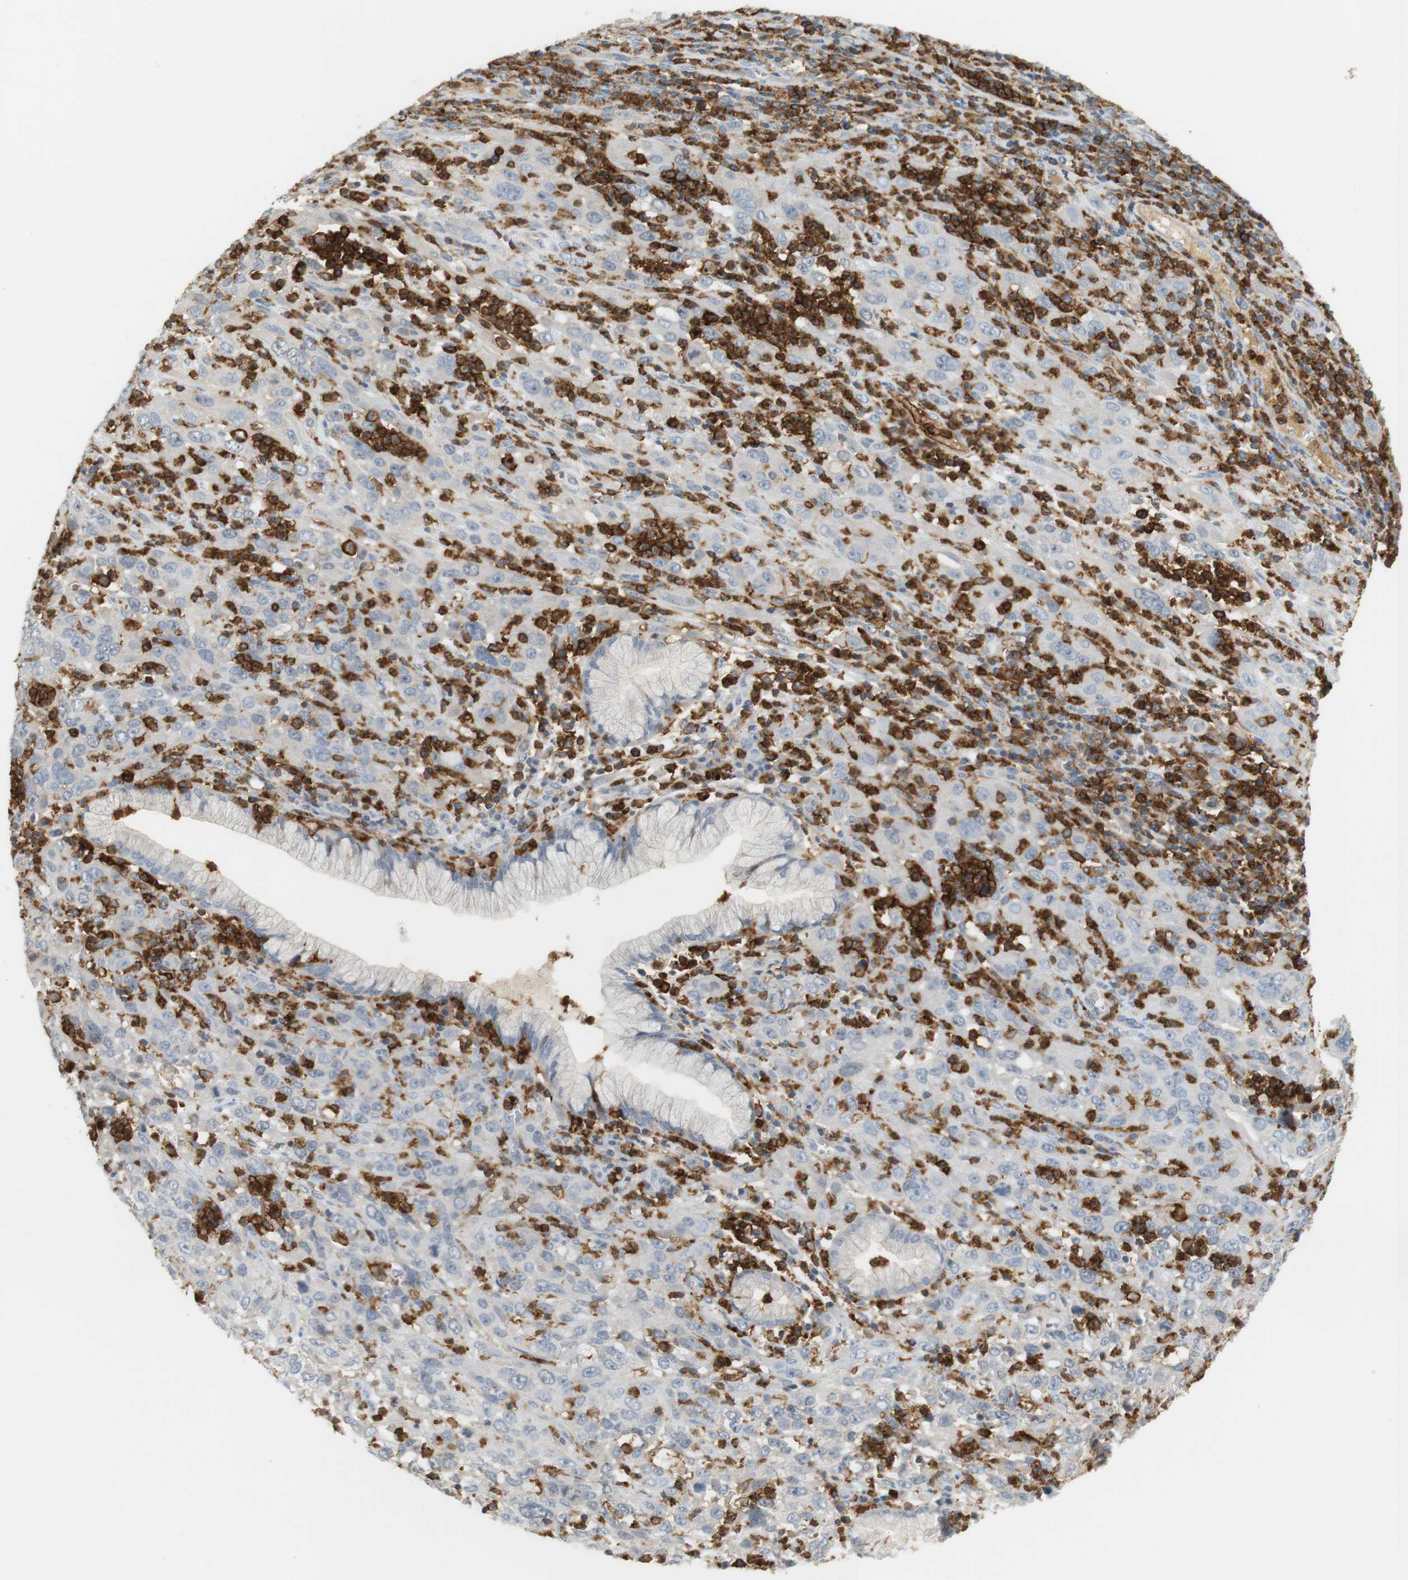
{"staining": {"intensity": "negative", "quantity": "none", "location": "none"}, "tissue": "cervical cancer", "cell_type": "Tumor cells", "image_type": "cancer", "snomed": [{"axis": "morphology", "description": "Squamous cell carcinoma, NOS"}, {"axis": "topography", "description": "Cervix"}], "caption": "Human squamous cell carcinoma (cervical) stained for a protein using immunohistochemistry (IHC) exhibits no expression in tumor cells.", "gene": "SIRPA", "patient": {"sex": "female", "age": 32}}